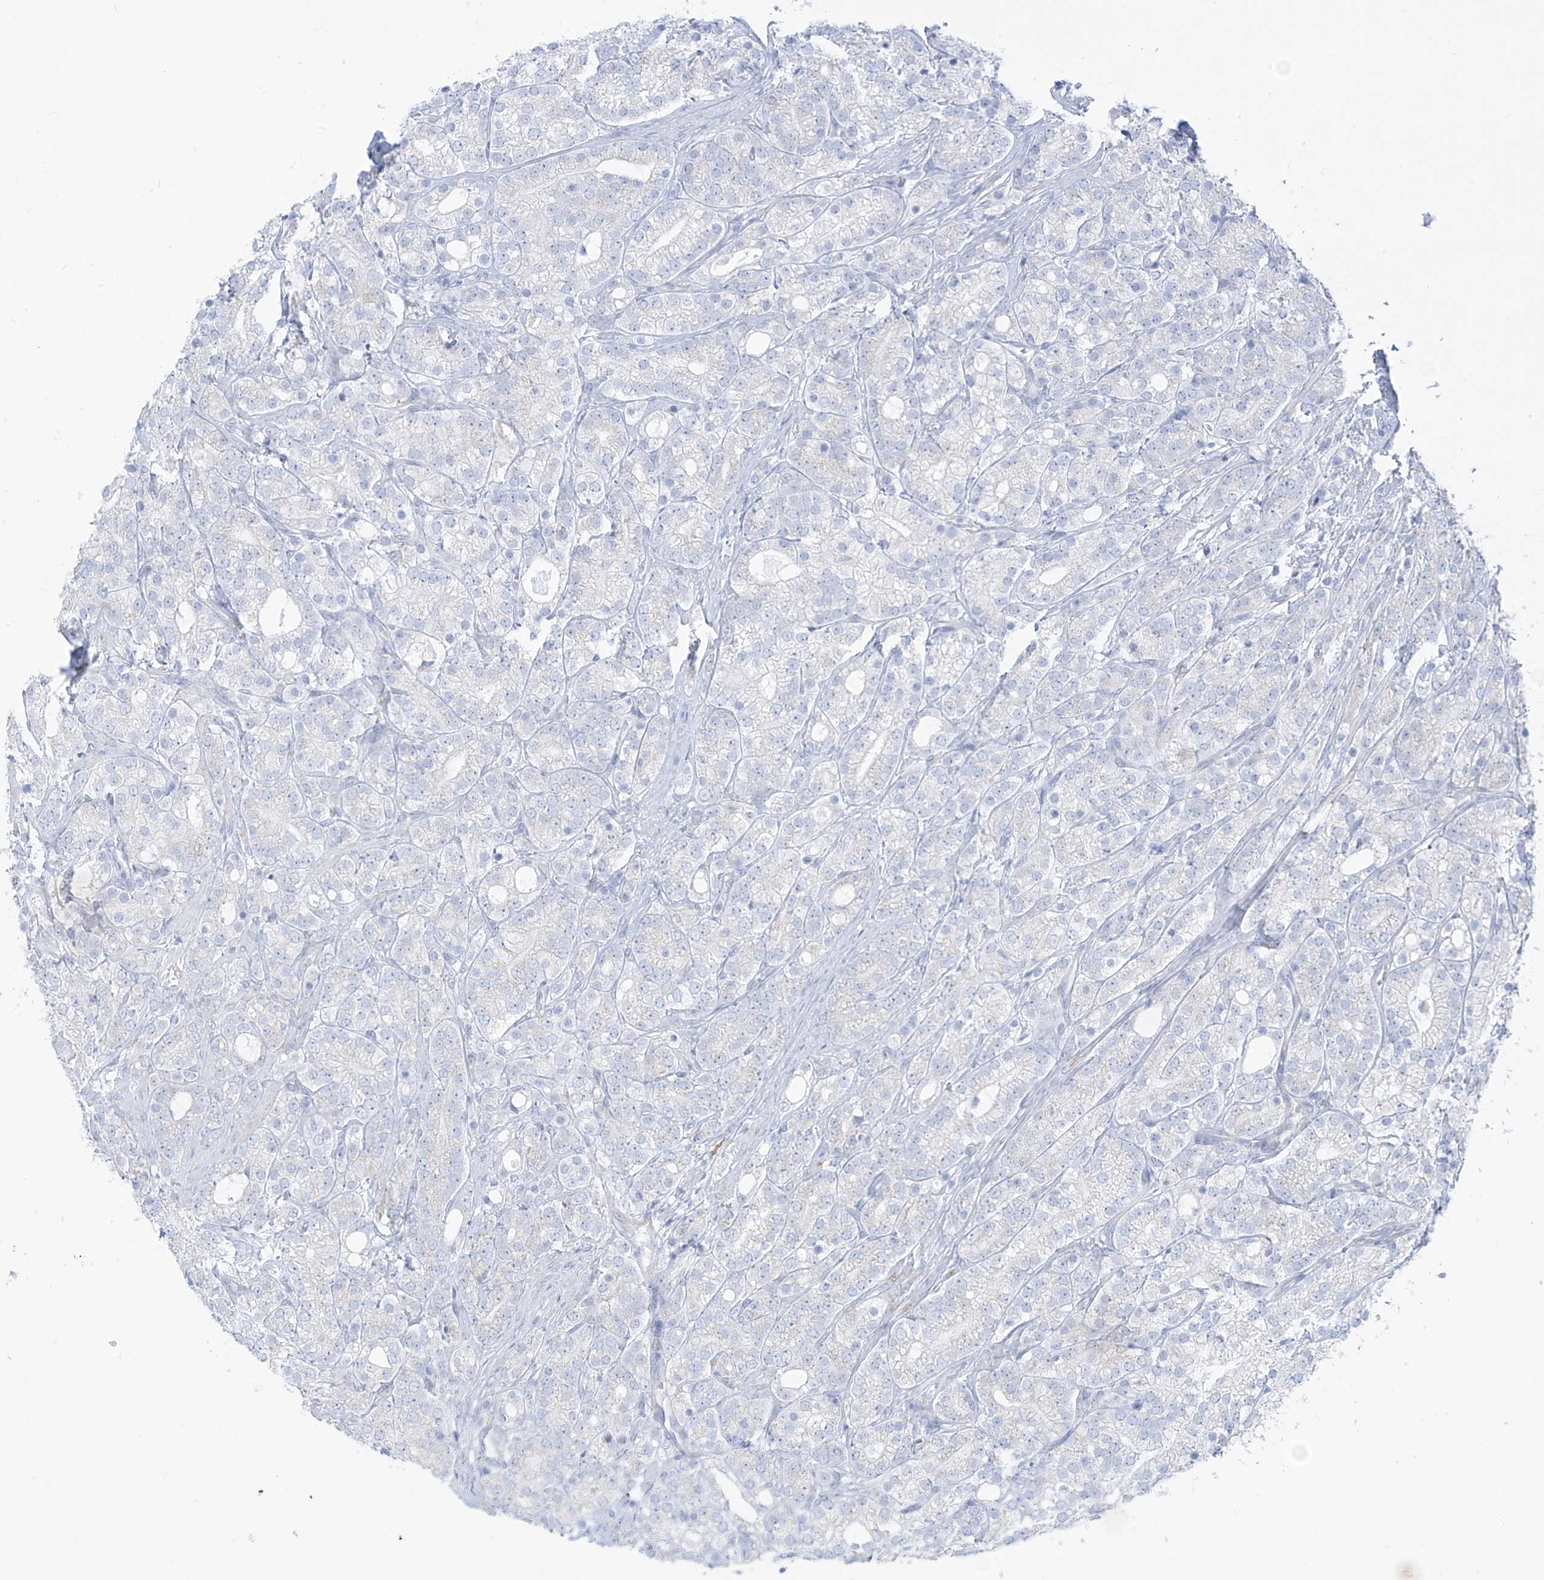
{"staining": {"intensity": "negative", "quantity": "none", "location": "none"}, "tissue": "prostate cancer", "cell_type": "Tumor cells", "image_type": "cancer", "snomed": [{"axis": "morphology", "description": "Adenocarcinoma, High grade"}, {"axis": "topography", "description": "Prostate"}], "caption": "The image shows no significant staining in tumor cells of prostate cancer (high-grade adenocarcinoma).", "gene": "RCN2", "patient": {"sex": "male", "age": 57}}